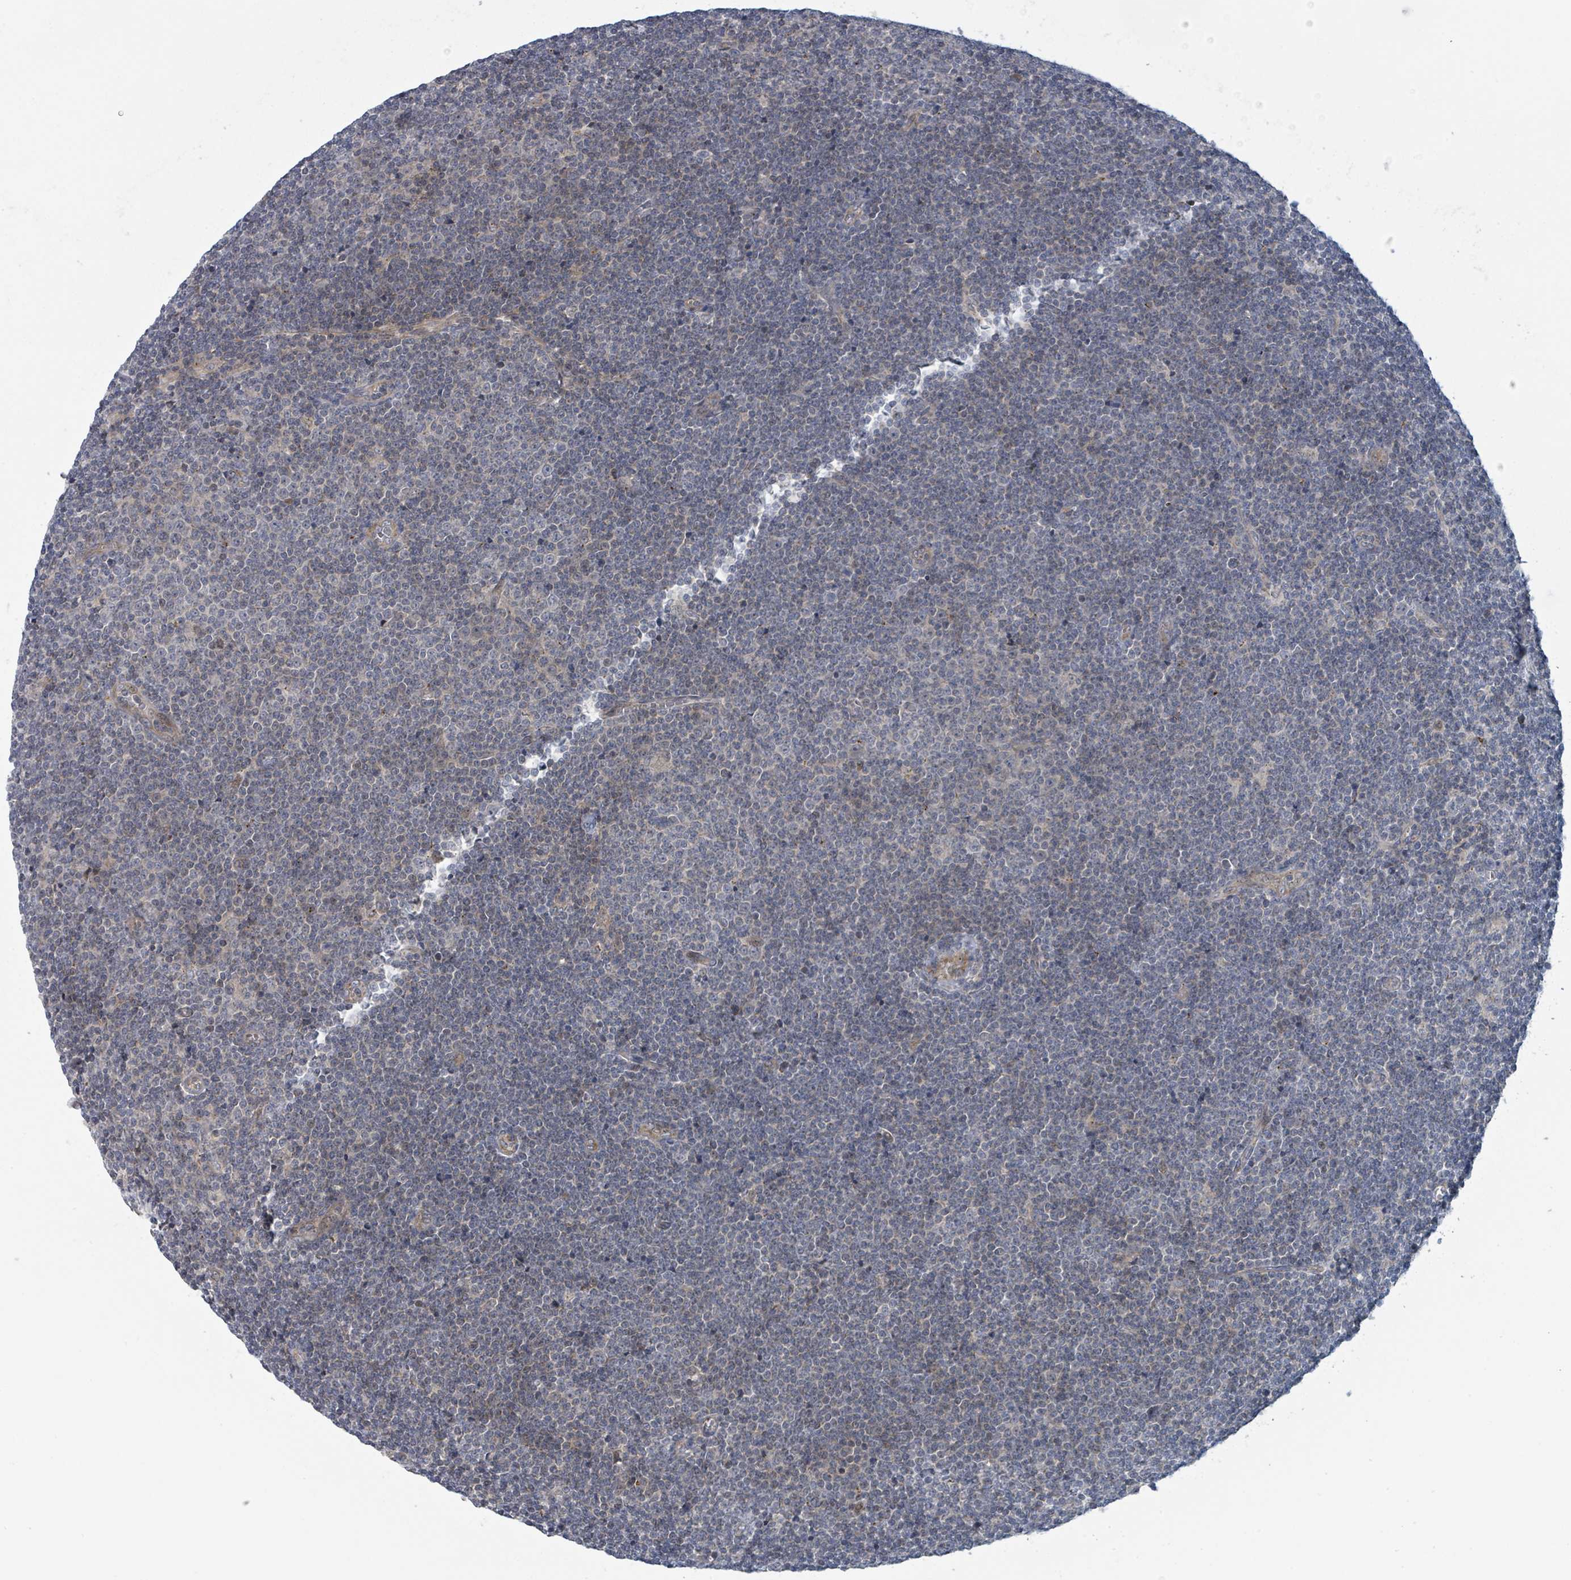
{"staining": {"intensity": "negative", "quantity": "none", "location": "none"}, "tissue": "lymphoma", "cell_type": "Tumor cells", "image_type": "cancer", "snomed": [{"axis": "morphology", "description": "Malignant lymphoma, non-Hodgkin's type, Low grade"}, {"axis": "topography", "description": "Lymph node"}], "caption": "This is an immunohistochemistry photomicrograph of lymphoma. There is no expression in tumor cells.", "gene": "COL5A3", "patient": {"sex": "male", "age": 48}}